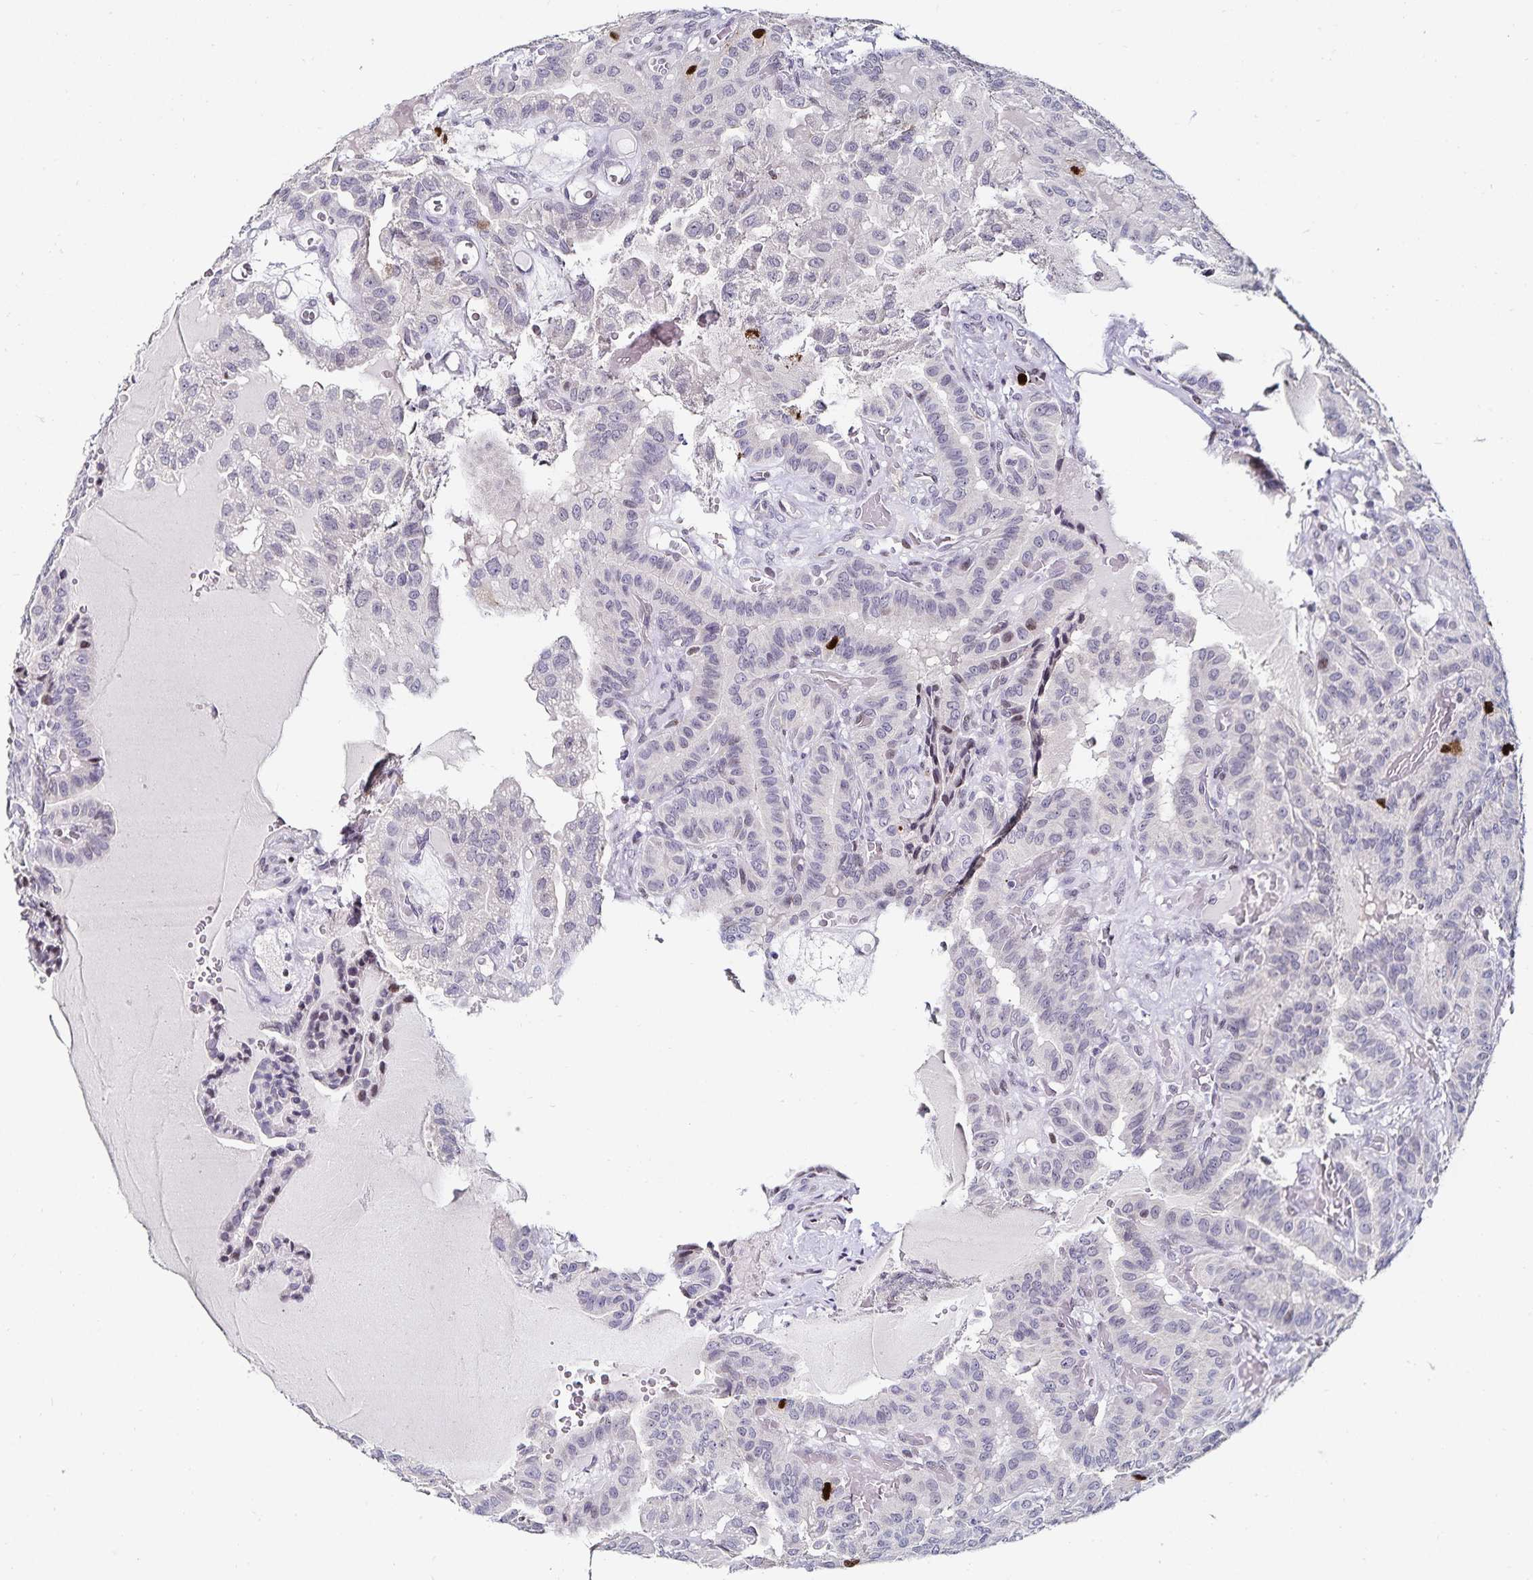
{"staining": {"intensity": "strong", "quantity": "<25%", "location": "nuclear"}, "tissue": "thyroid cancer", "cell_type": "Tumor cells", "image_type": "cancer", "snomed": [{"axis": "morphology", "description": "Papillary adenocarcinoma, NOS"}, {"axis": "morphology", "description": "Papillary adenoma metastatic"}, {"axis": "topography", "description": "Thyroid gland"}], "caption": "A medium amount of strong nuclear staining is appreciated in about <25% of tumor cells in thyroid cancer (papillary adenoma metastatic) tissue.", "gene": "ANLN", "patient": {"sex": "male", "age": 87}}